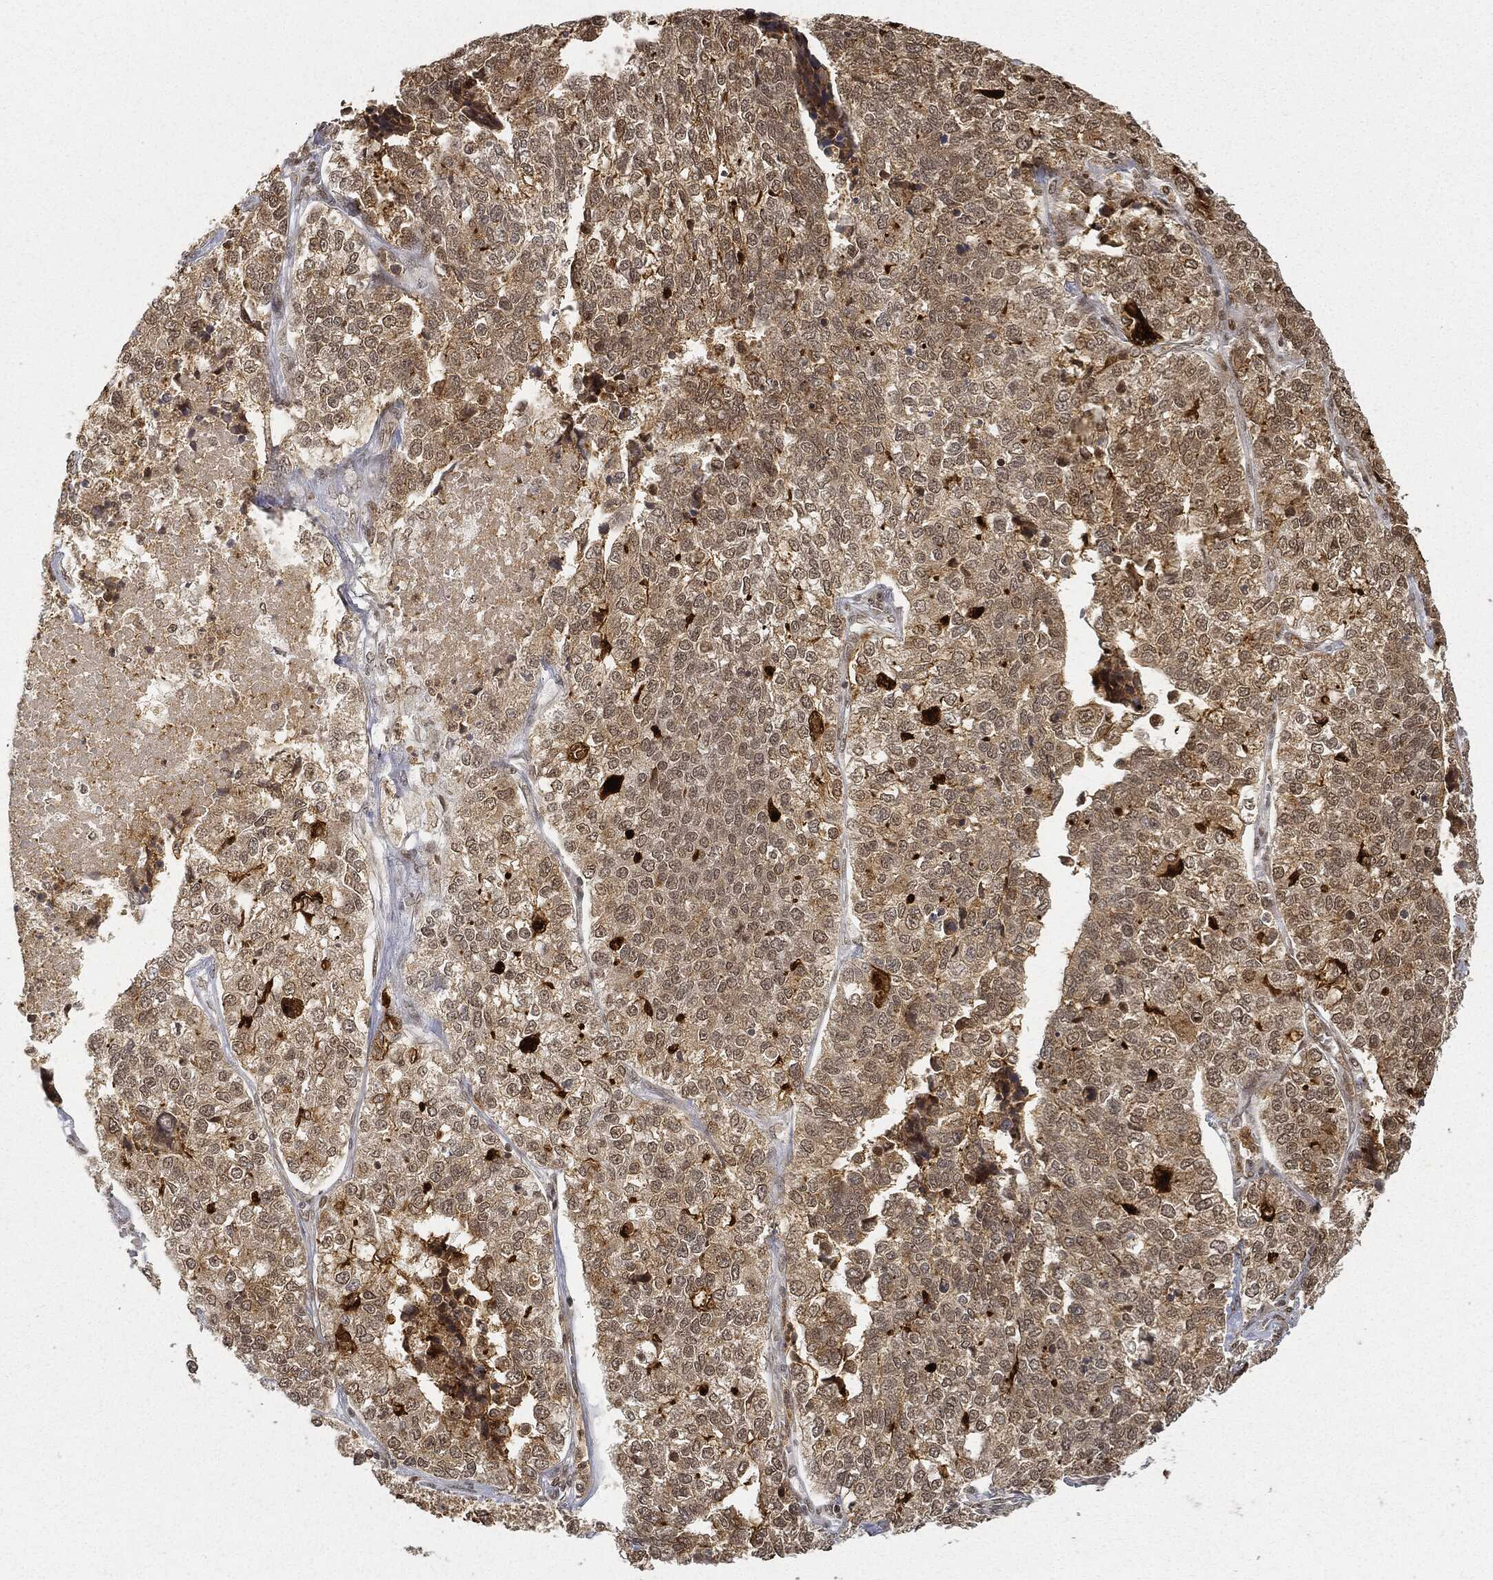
{"staining": {"intensity": "weak", "quantity": "25%-75%", "location": "cytoplasmic/membranous"}, "tissue": "lung cancer", "cell_type": "Tumor cells", "image_type": "cancer", "snomed": [{"axis": "morphology", "description": "Adenocarcinoma, NOS"}, {"axis": "topography", "description": "Lung"}], "caption": "Immunohistochemistry of human adenocarcinoma (lung) displays low levels of weak cytoplasmic/membranous positivity in approximately 25%-75% of tumor cells.", "gene": "CIB1", "patient": {"sex": "male", "age": 49}}